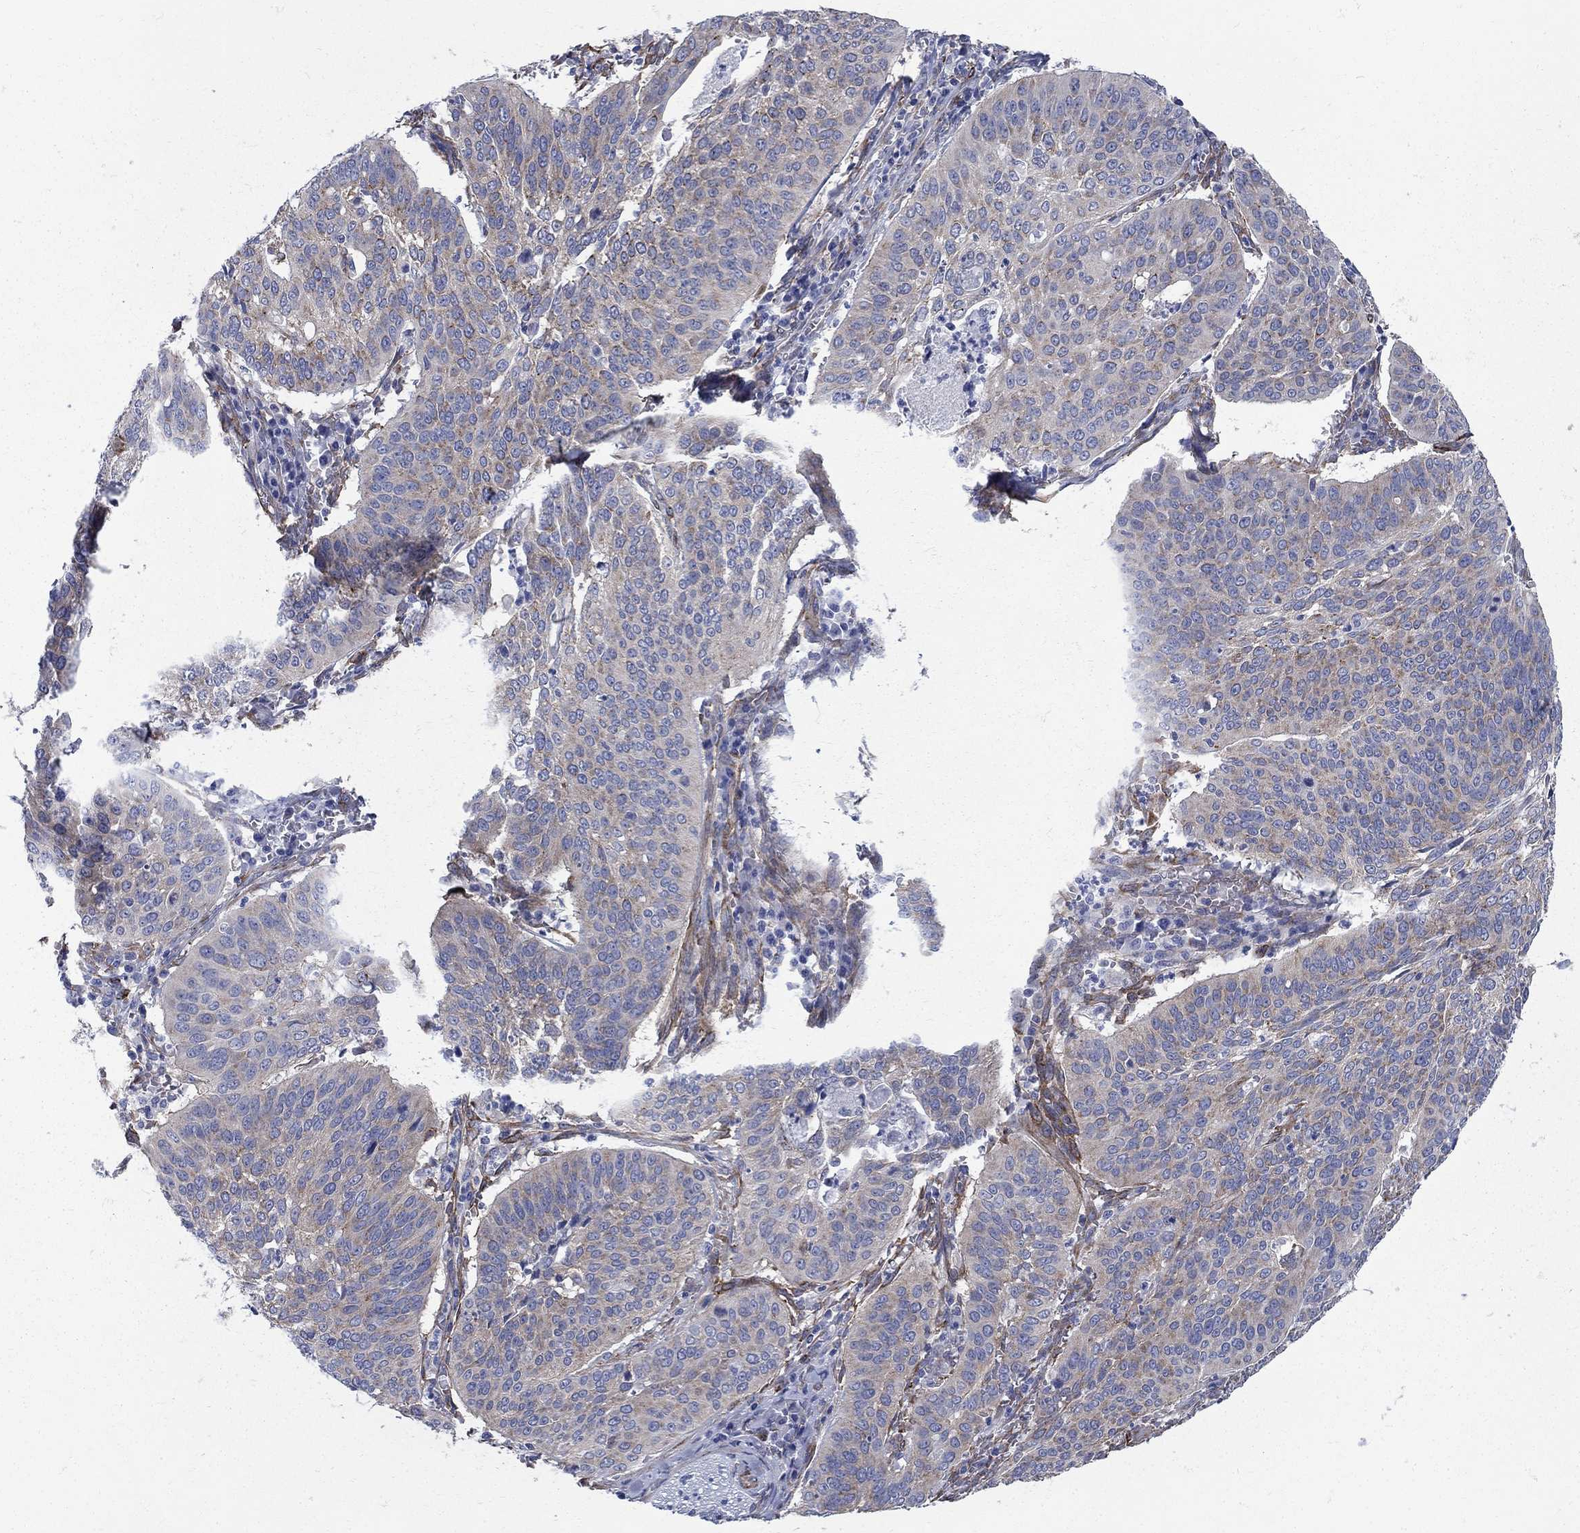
{"staining": {"intensity": "weak", "quantity": "25%-75%", "location": "cytoplasmic/membranous"}, "tissue": "cervical cancer", "cell_type": "Tumor cells", "image_type": "cancer", "snomed": [{"axis": "morphology", "description": "Normal tissue, NOS"}, {"axis": "morphology", "description": "Squamous cell carcinoma, NOS"}, {"axis": "topography", "description": "Cervix"}], "caption": "This micrograph exhibits cervical cancer (squamous cell carcinoma) stained with IHC to label a protein in brown. The cytoplasmic/membranous of tumor cells show weak positivity for the protein. Nuclei are counter-stained blue.", "gene": "SEPTIN8", "patient": {"sex": "female", "age": 39}}